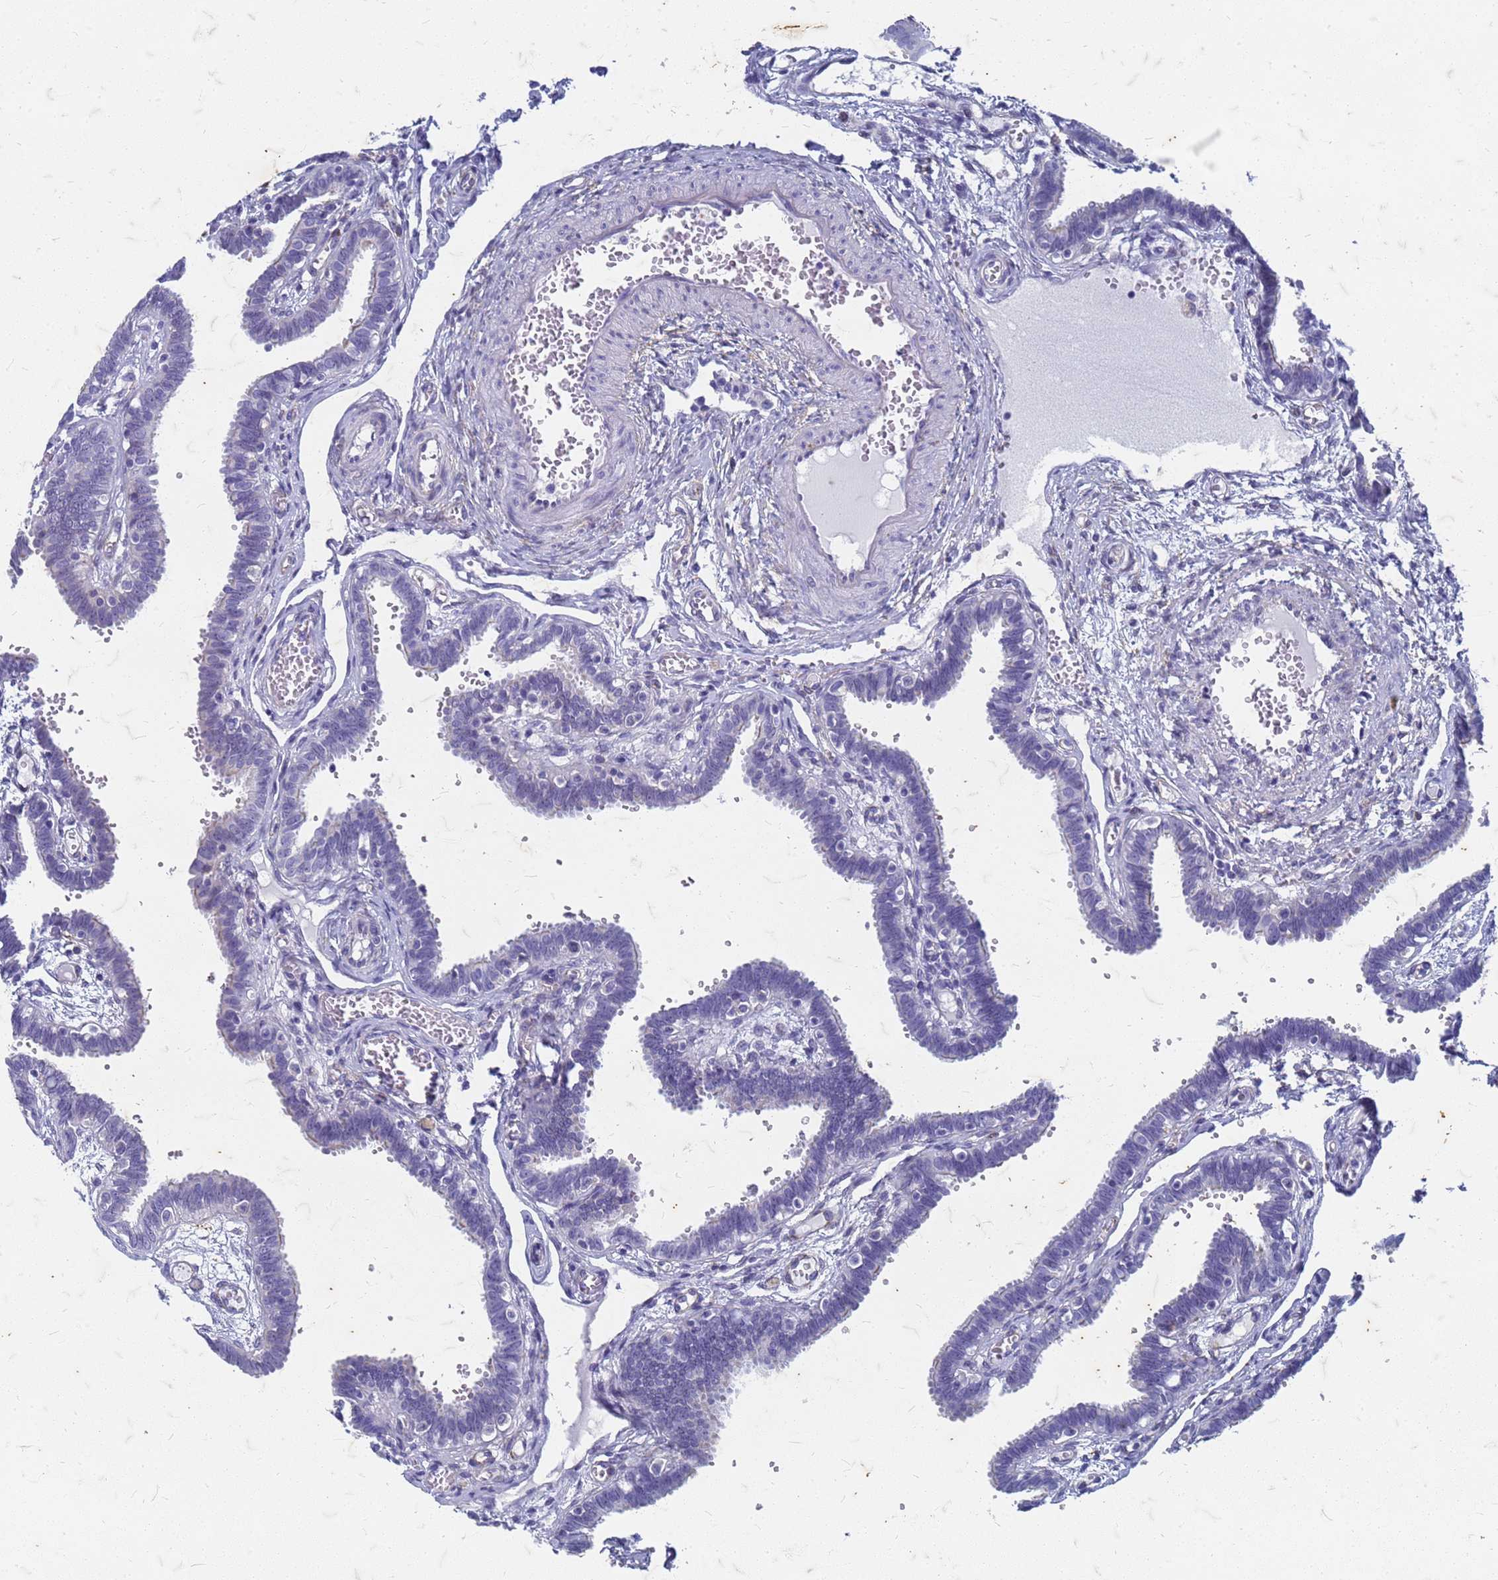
{"staining": {"intensity": "negative", "quantity": "none", "location": "none"}, "tissue": "fallopian tube", "cell_type": "Glandular cells", "image_type": "normal", "snomed": [{"axis": "morphology", "description": "Normal tissue, NOS"}, {"axis": "topography", "description": "Fallopian tube"}, {"axis": "topography", "description": "Placenta"}], "caption": "This is a micrograph of IHC staining of benign fallopian tube, which shows no expression in glandular cells. (DAB IHC visualized using brightfield microscopy, high magnification).", "gene": "TRIM64B", "patient": {"sex": "female", "age": 32}}